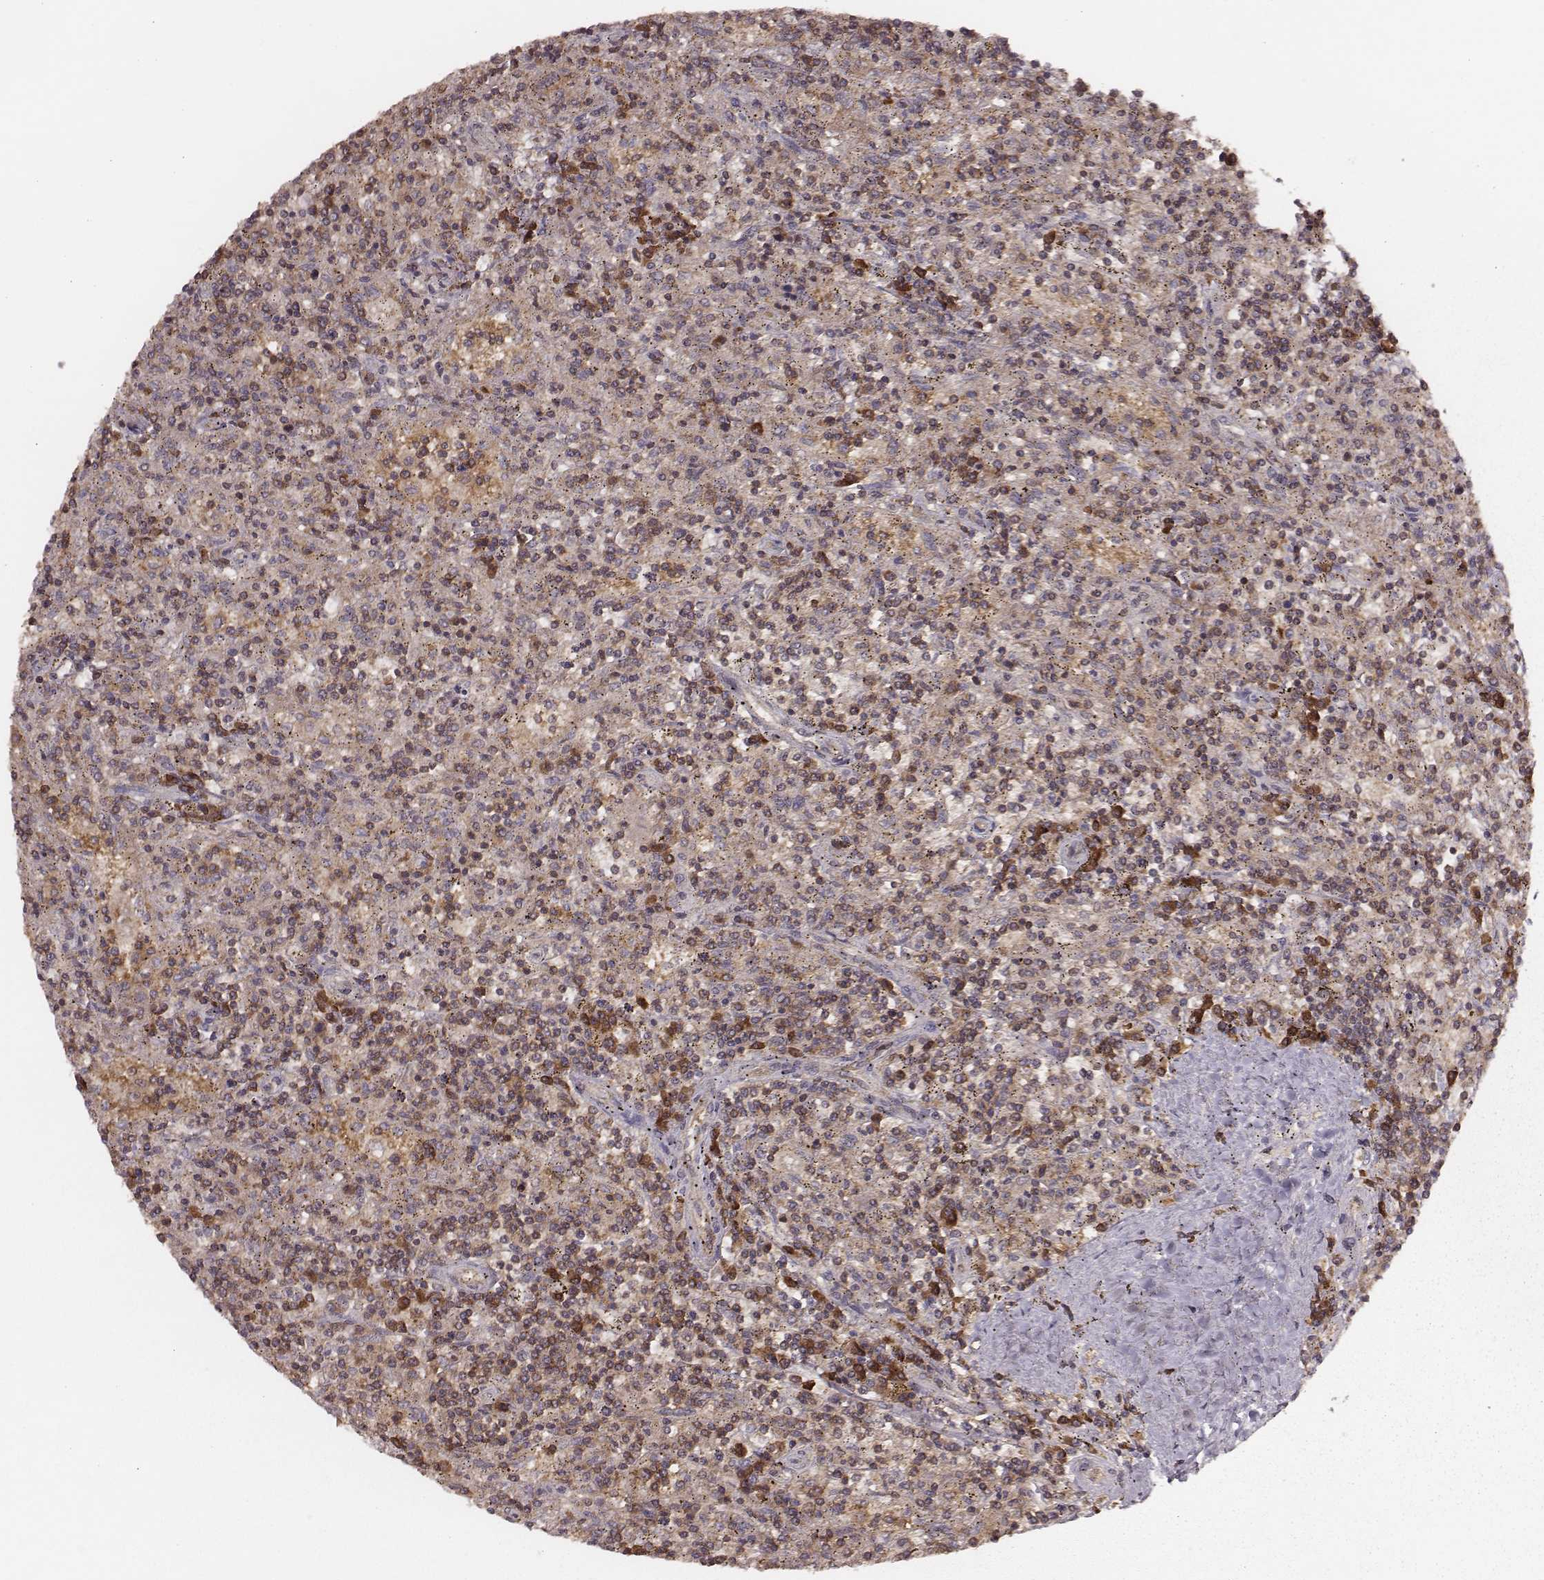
{"staining": {"intensity": "moderate", "quantity": ">75%", "location": "cytoplasmic/membranous"}, "tissue": "lymphoma", "cell_type": "Tumor cells", "image_type": "cancer", "snomed": [{"axis": "morphology", "description": "Malignant lymphoma, non-Hodgkin's type, Low grade"}, {"axis": "topography", "description": "Spleen"}], "caption": "Immunohistochemical staining of human malignant lymphoma, non-Hodgkin's type (low-grade) reveals moderate cytoplasmic/membranous protein expression in about >75% of tumor cells.", "gene": "CARS1", "patient": {"sex": "male", "age": 62}}